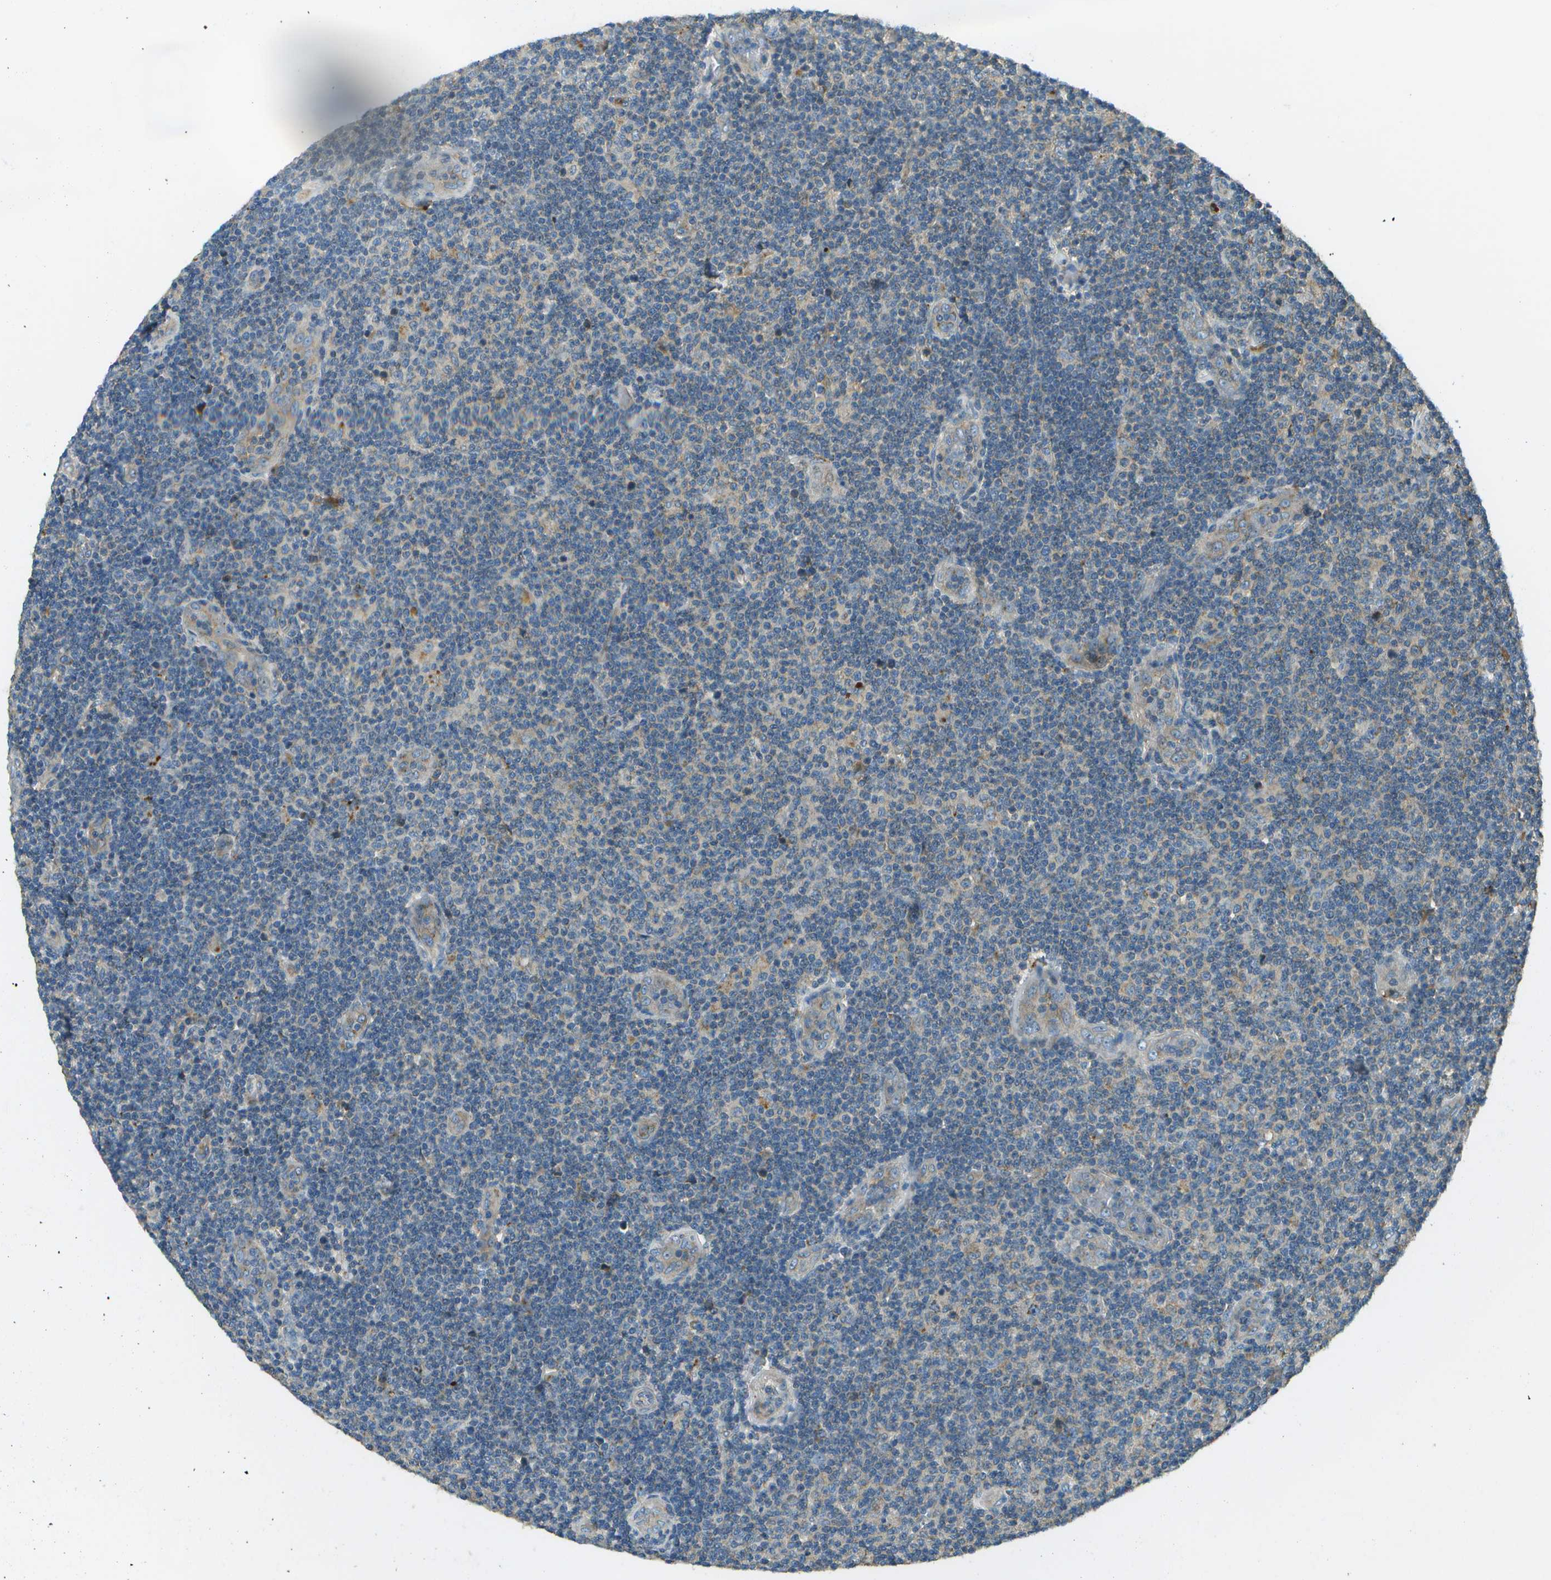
{"staining": {"intensity": "weak", "quantity": "<25%", "location": "cytoplasmic/membranous"}, "tissue": "lymphoma", "cell_type": "Tumor cells", "image_type": "cancer", "snomed": [{"axis": "morphology", "description": "Malignant lymphoma, non-Hodgkin's type, Low grade"}, {"axis": "topography", "description": "Lymph node"}], "caption": "Protein analysis of lymphoma exhibits no significant positivity in tumor cells.", "gene": "PXYLP1", "patient": {"sex": "male", "age": 83}}